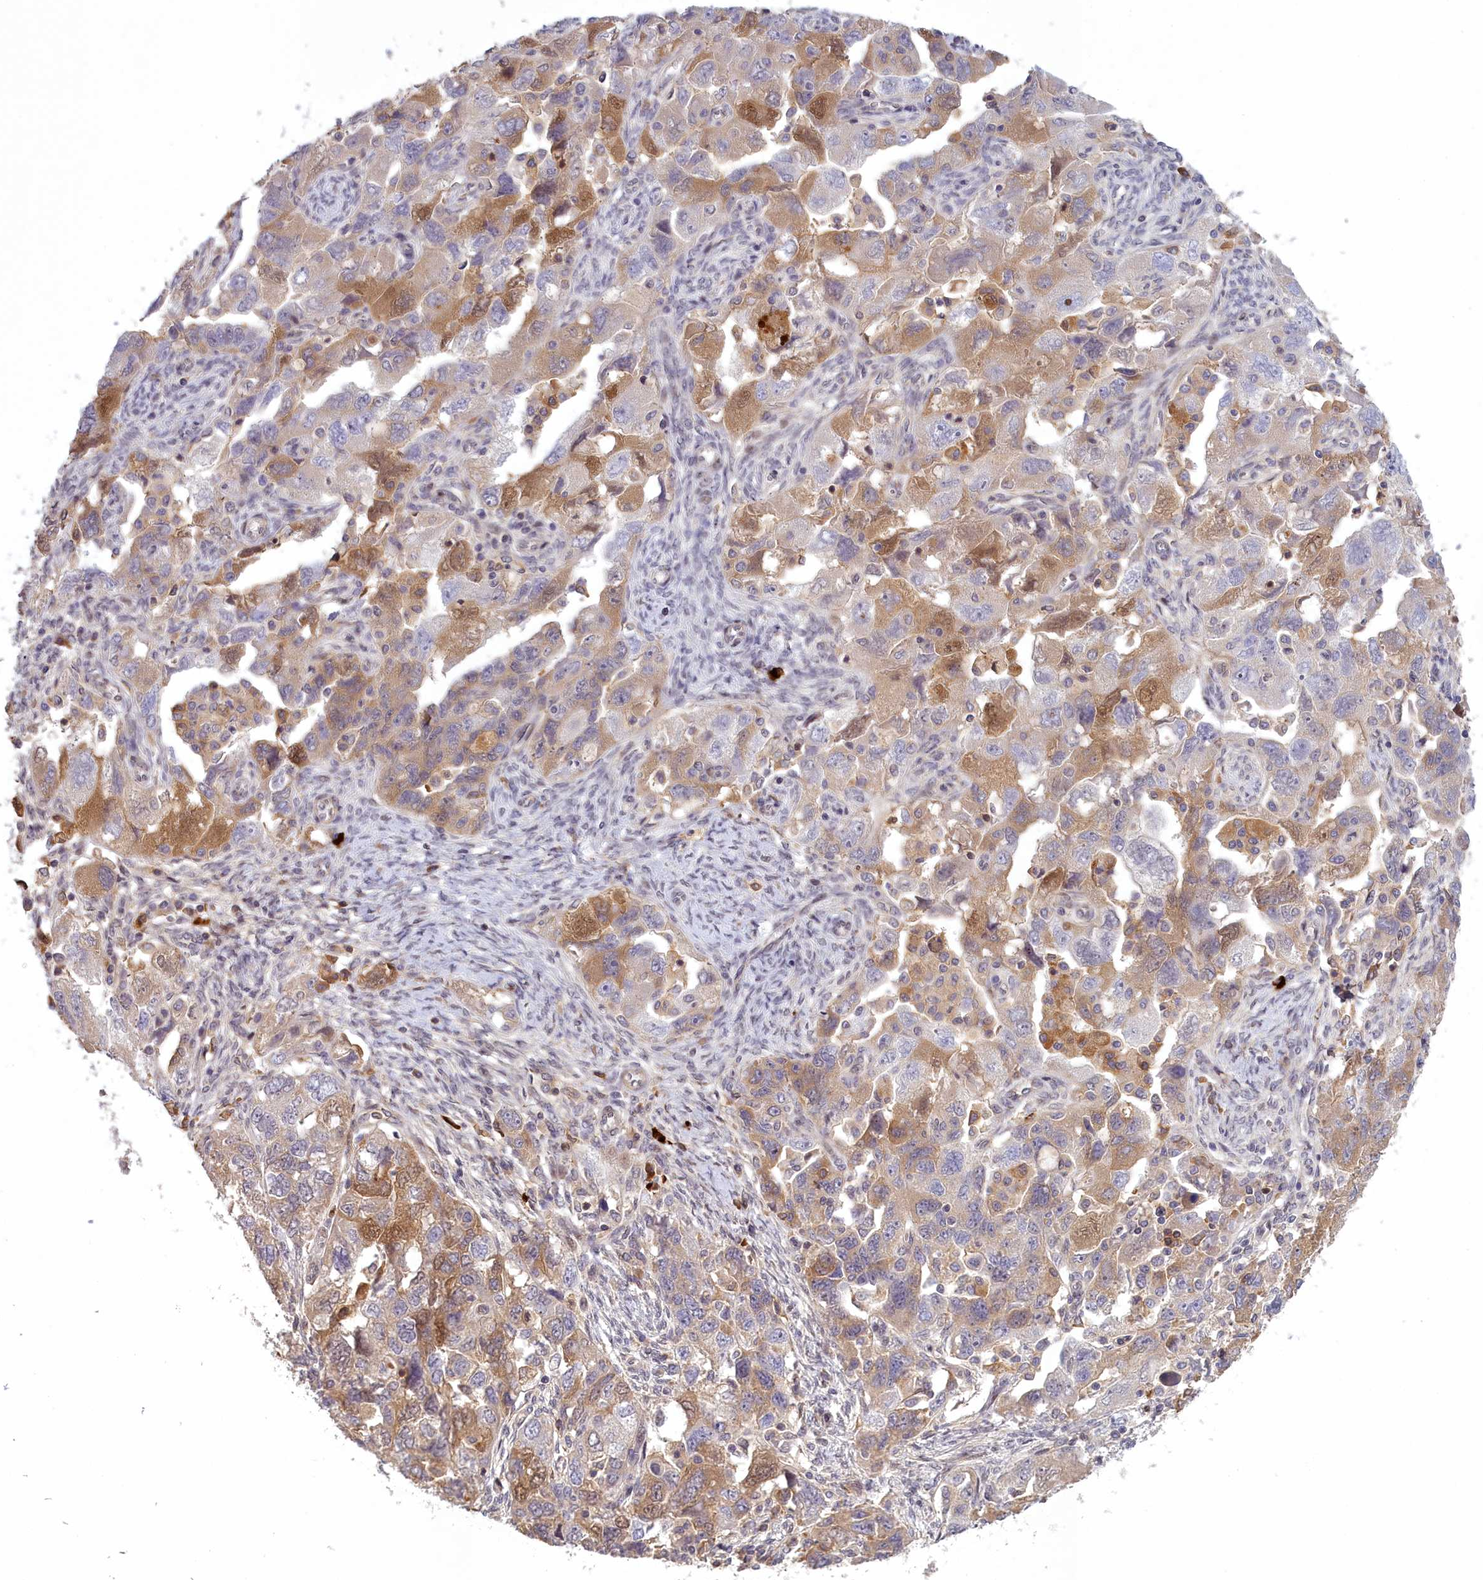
{"staining": {"intensity": "moderate", "quantity": ">75%", "location": "cytoplasmic/membranous"}, "tissue": "ovarian cancer", "cell_type": "Tumor cells", "image_type": "cancer", "snomed": [{"axis": "morphology", "description": "Carcinoma, NOS"}, {"axis": "morphology", "description": "Cystadenocarcinoma, serous, NOS"}, {"axis": "topography", "description": "Ovary"}], "caption": "Carcinoma (ovarian) was stained to show a protein in brown. There is medium levels of moderate cytoplasmic/membranous expression in approximately >75% of tumor cells.", "gene": "RRAD", "patient": {"sex": "female", "age": 69}}